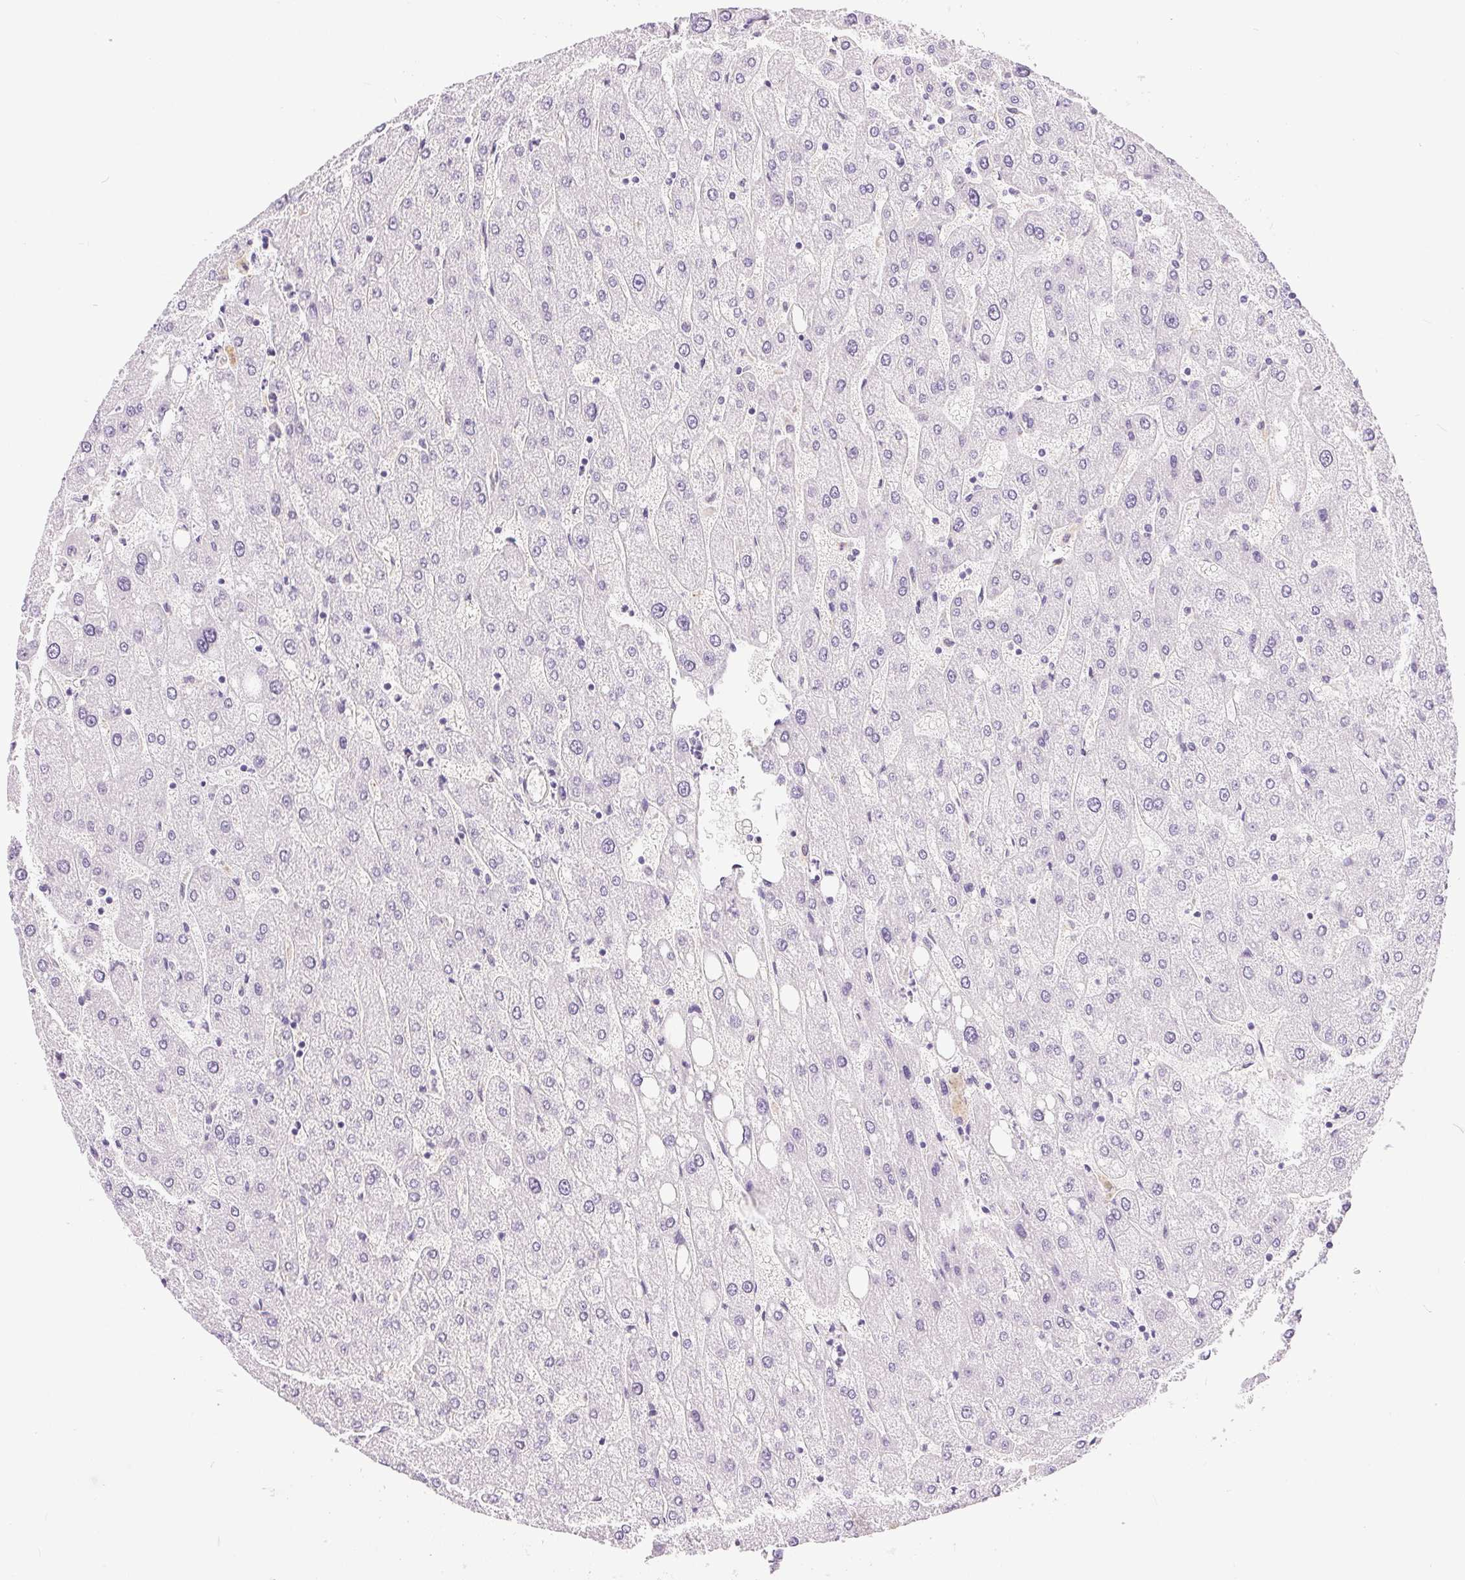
{"staining": {"intensity": "negative", "quantity": "none", "location": "none"}, "tissue": "liver", "cell_type": "Cholangiocytes", "image_type": "normal", "snomed": [{"axis": "morphology", "description": "Normal tissue, NOS"}, {"axis": "topography", "description": "Liver"}], "caption": "High power microscopy micrograph of an immunohistochemistry (IHC) photomicrograph of benign liver, revealing no significant staining in cholangiocytes.", "gene": "GFAP", "patient": {"sex": "male", "age": 67}}